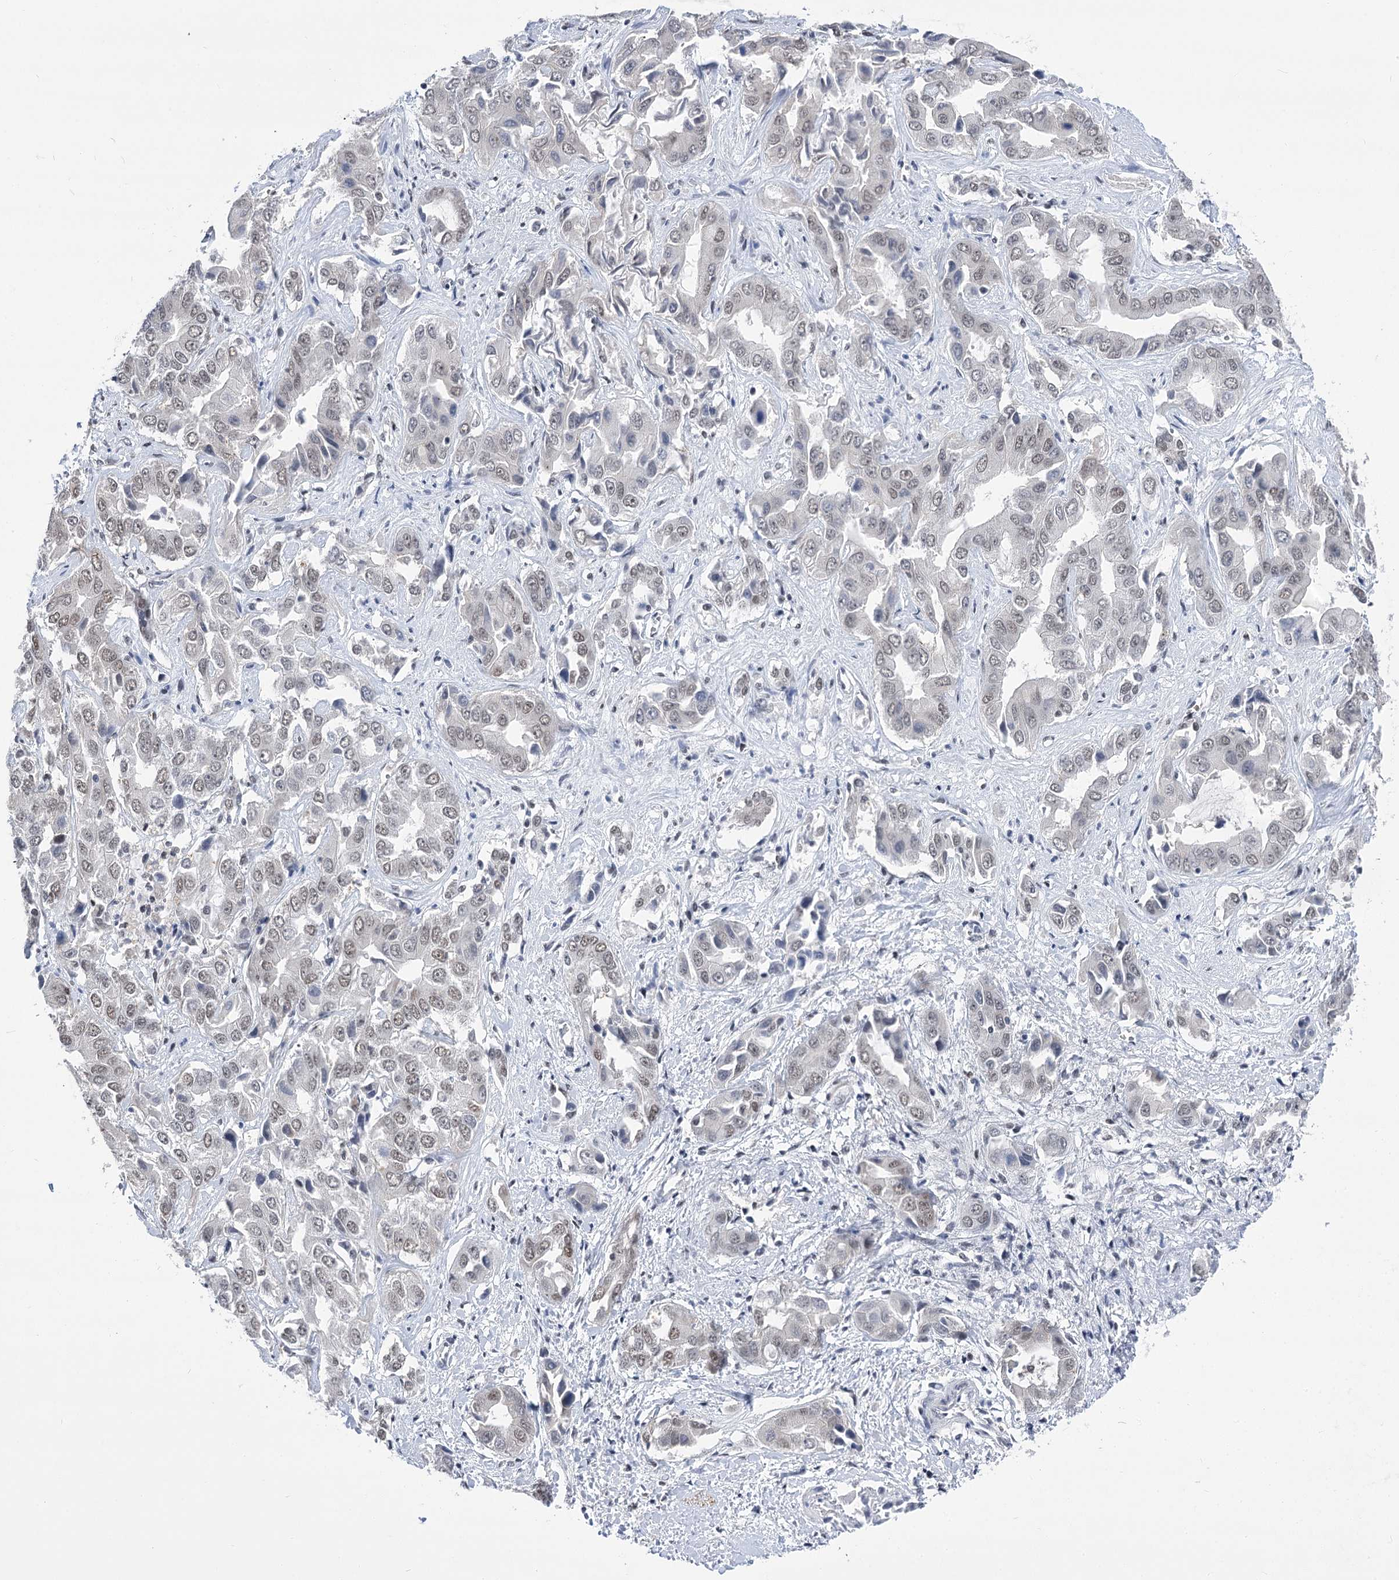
{"staining": {"intensity": "weak", "quantity": "<25%", "location": "nuclear"}, "tissue": "liver cancer", "cell_type": "Tumor cells", "image_type": "cancer", "snomed": [{"axis": "morphology", "description": "Cholangiocarcinoma"}, {"axis": "topography", "description": "Liver"}], "caption": "Immunohistochemistry (IHC) photomicrograph of neoplastic tissue: cholangiocarcinoma (liver) stained with DAB exhibits no significant protein positivity in tumor cells.", "gene": "POU4F3", "patient": {"sex": "female", "age": 52}}